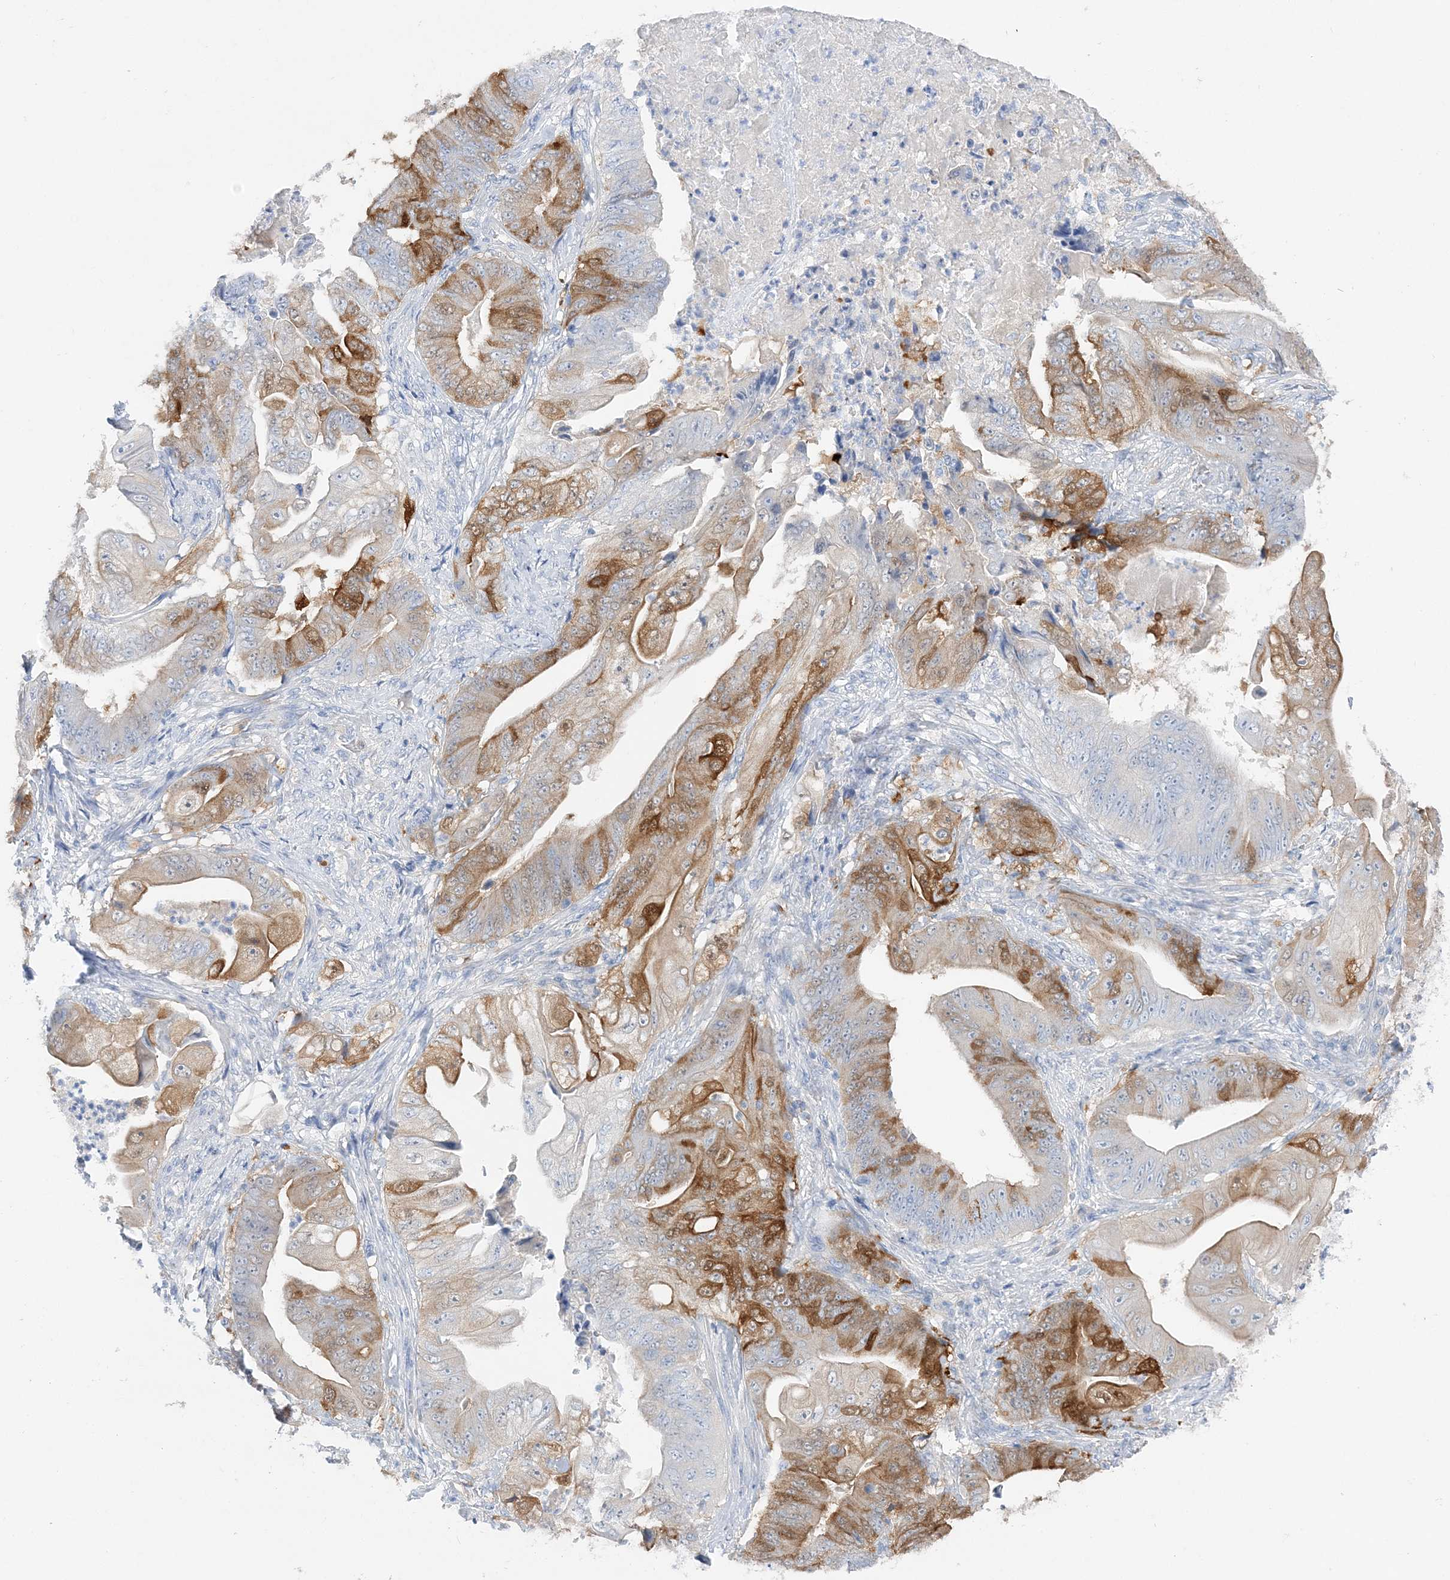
{"staining": {"intensity": "moderate", "quantity": "25%-75%", "location": "cytoplasmic/membranous"}, "tissue": "stomach cancer", "cell_type": "Tumor cells", "image_type": "cancer", "snomed": [{"axis": "morphology", "description": "Adenocarcinoma, NOS"}, {"axis": "topography", "description": "Stomach"}], "caption": "Immunohistochemical staining of human stomach adenocarcinoma reveals moderate cytoplasmic/membranous protein staining in about 25%-75% of tumor cells.", "gene": "HMGCS1", "patient": {"sex": "female", "age": 73}}